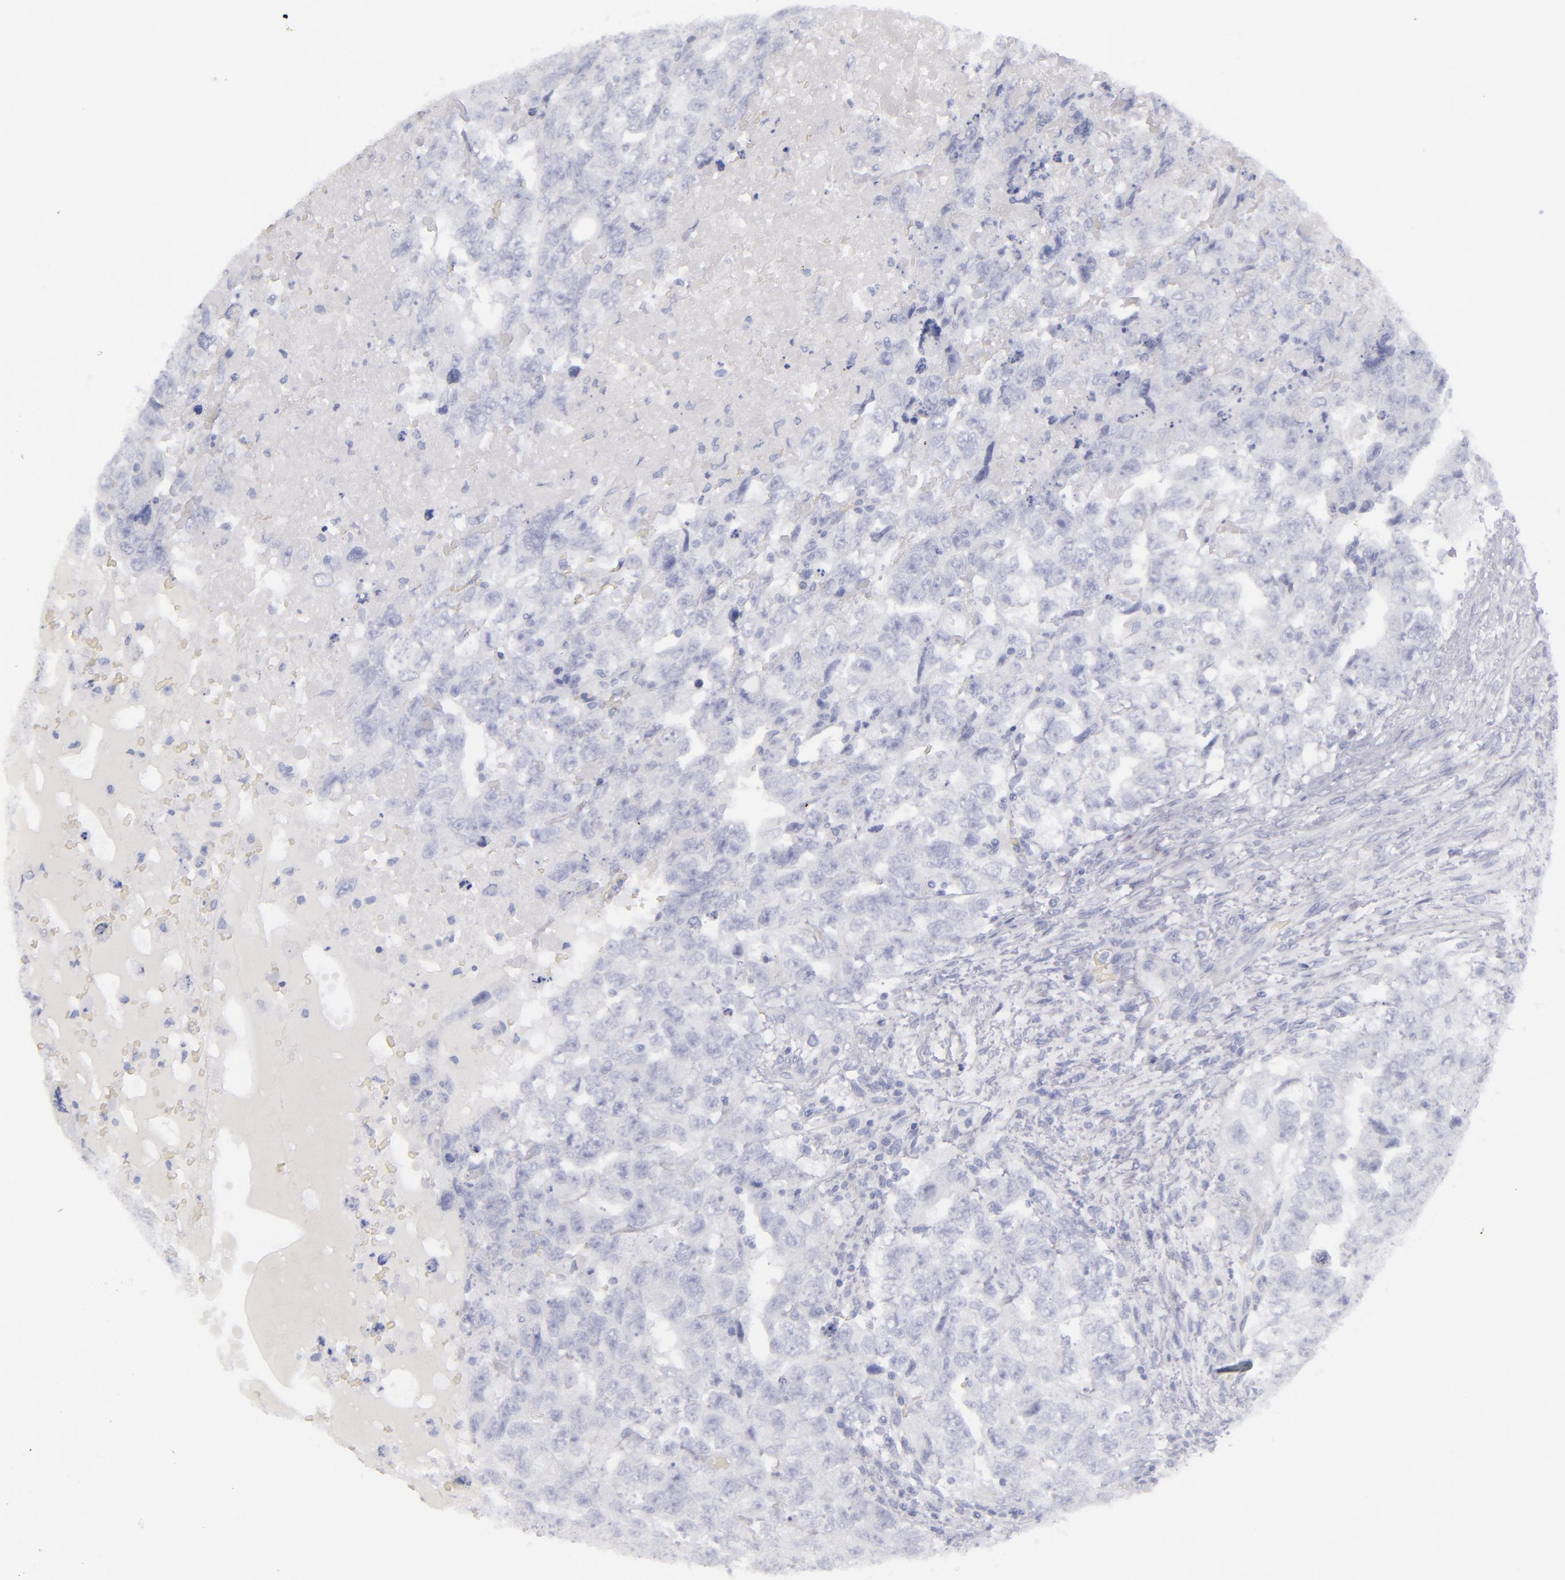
{"staining": {"intensity": "negative", "quantity": "none", "location": "none"}, "tissue": "testis cancer", "cell_type": "Tumor cells", "image_type": "cancer", "snomed": [{"axis": "morphology", "description": "Carcinoma, Embryonal, NOS"}, {"axis": "topography", "description": "Testis"}], "caption": "Tumor cells show no significant expression in testis cancer (embryonal carcinoma). (DAB IHC, high magnification).", "gene": "CD22", "patient": {"sex": "male", "age": 36}}